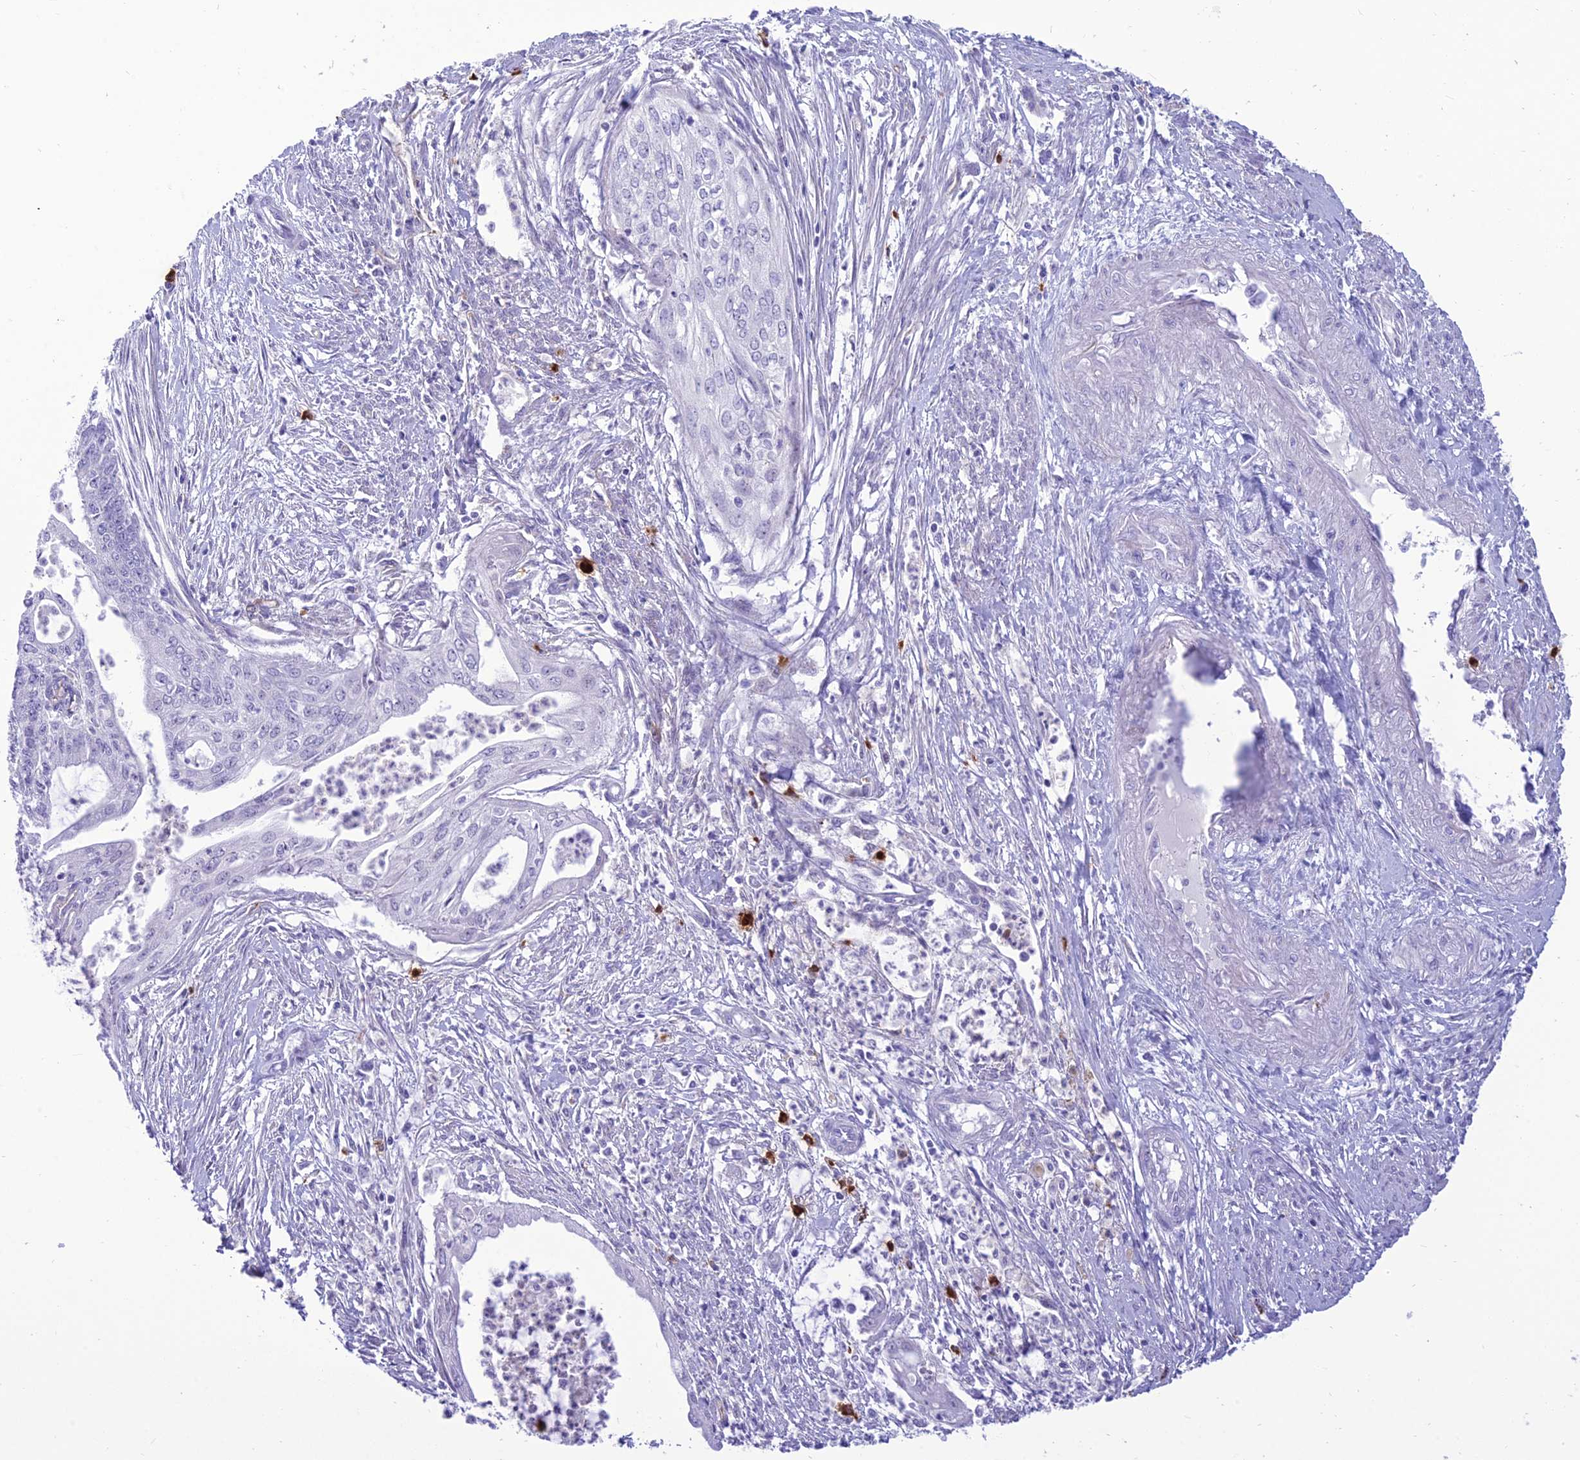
{"staining": {"intensity": "negative", "quantity": "none", "location": "none"}, "tissue": "endometrial cancer", "cell_type": "Tumor cells", "image_type": "cancer", "snomed": [{"axis": "morphology", "description": "Adenocarcinoma, NOS"}, {"axis": "topography", "description": "Endometrium"}], "caption": "Tumor cells show no significant positivity in endometrial adenocarcinoma.", "gene": "BBS7", "patient": {"sex": "female", "age": 73}}